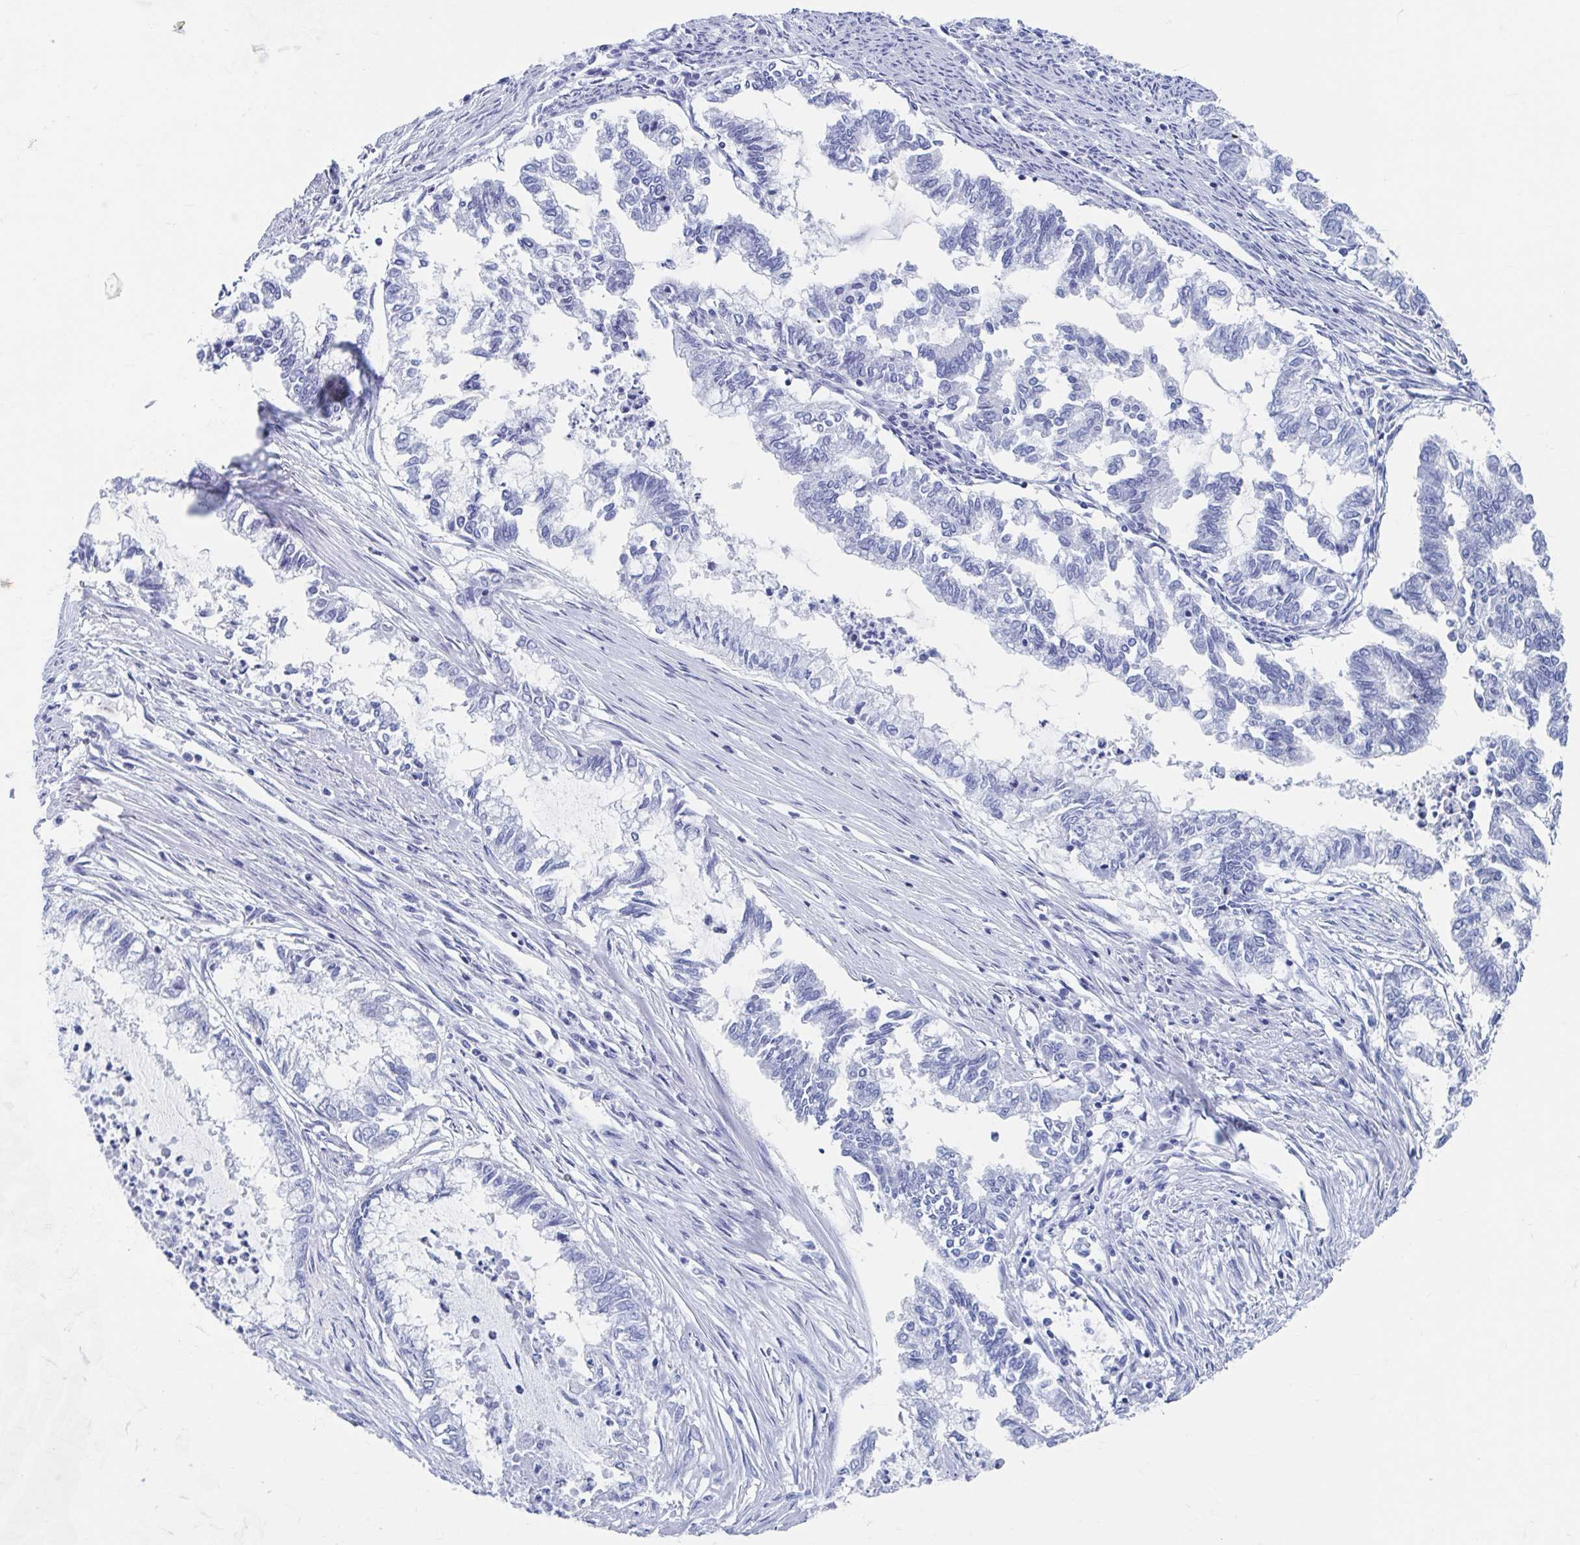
{"staining": {"intensity": "negative", "quantity": "none", "location": "none"}, "tissue": "endometrial cancer", "cell_type": "Tumor cells", "image_type": "cancer", "snomed": [{"axis": "morphology", "description": "Adenocarcinoma, NOS"}, {"axis": "topography", "description": "Endometrium"}], "caption": "This is an immunohistochemistry (IHC) image of human endometrial adenocarcinoma. There is no staining in tumor cells.", "gene": "C10orf53", "patient": {"sex": "female", "age": 79}}